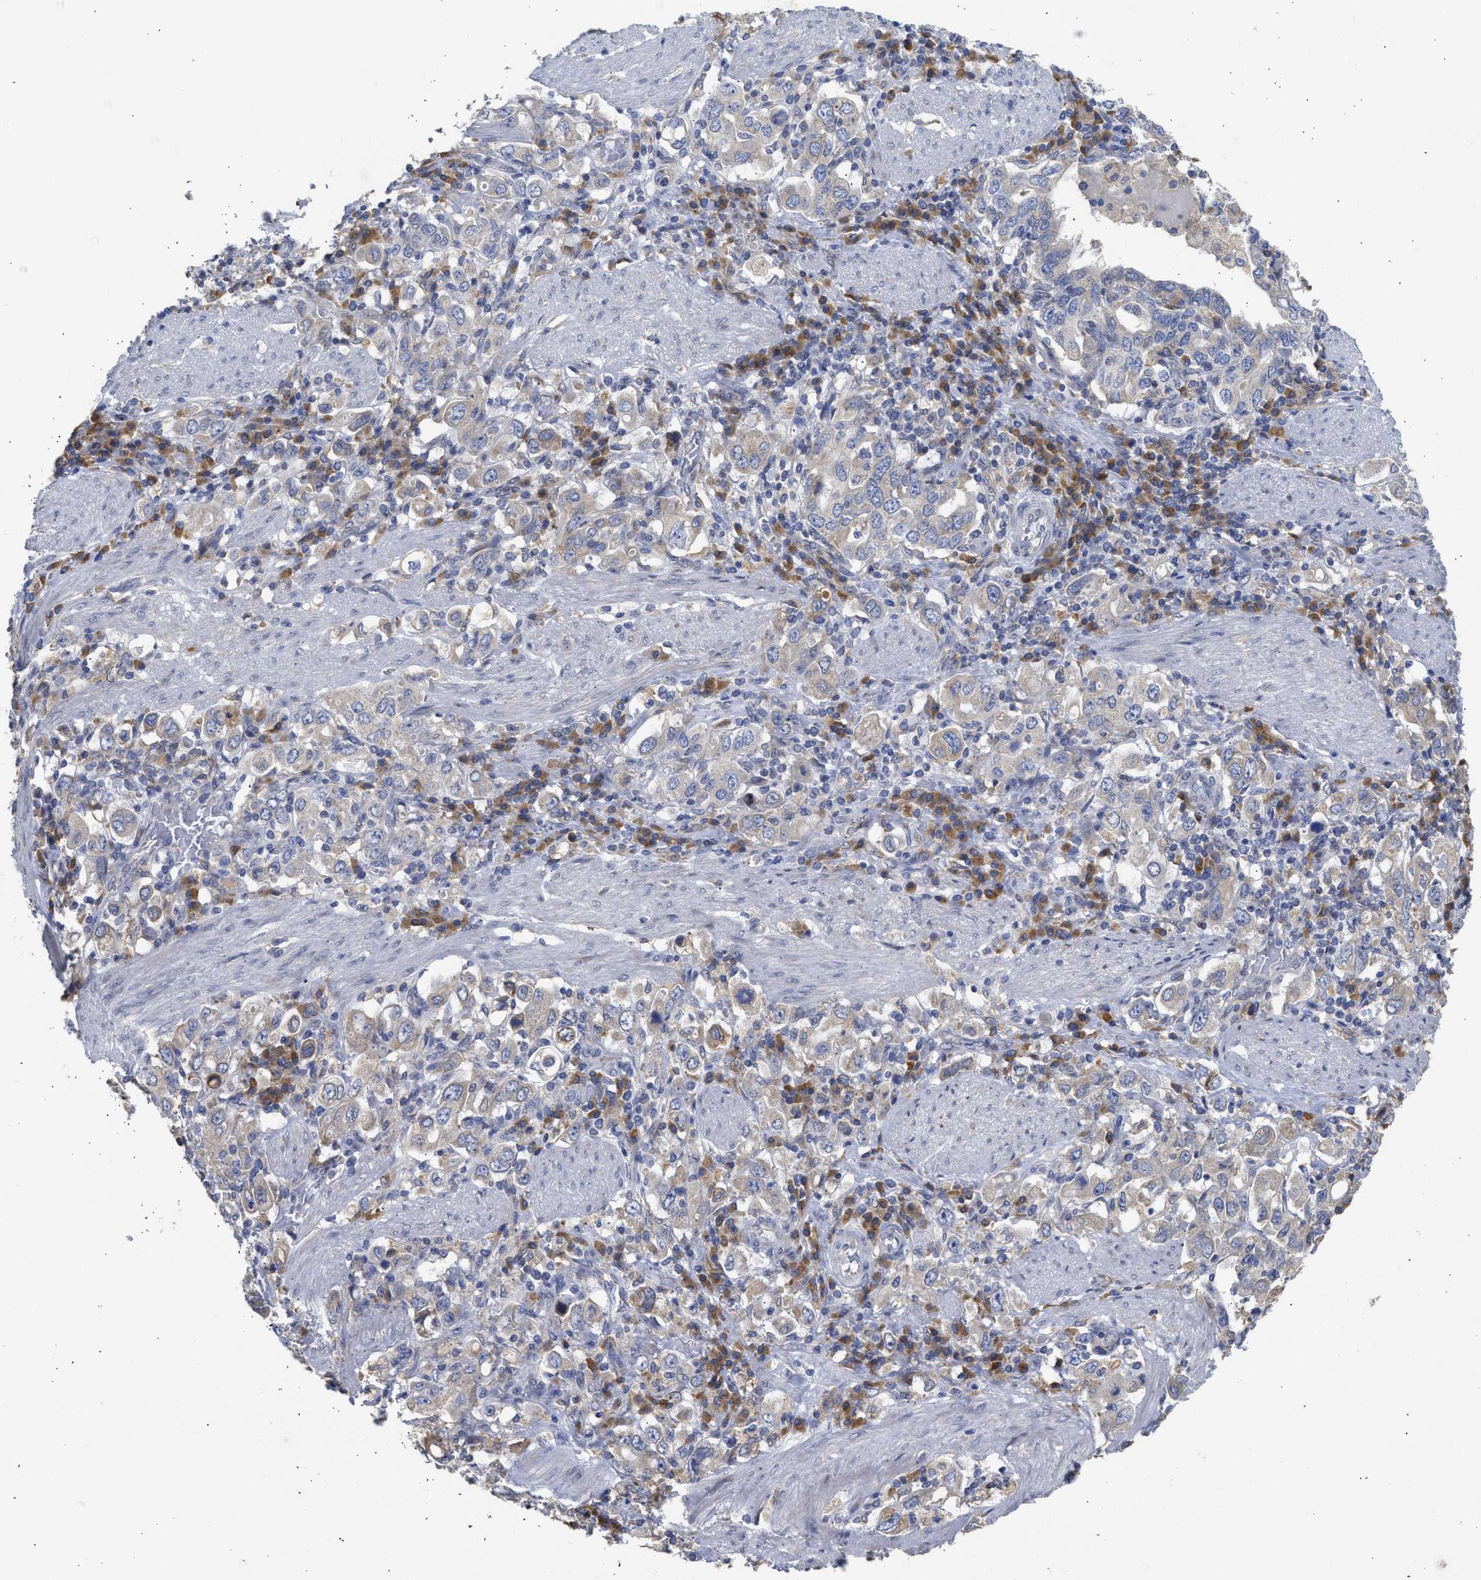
{"staining": {"intensity": "weak", "quantity": "25%-75%", "location": "cytoplasmic/membranous"}, "tissue": "stomach cancer", "cell_type": "Tumor cells", "image_type": "cancer", "snomed": [{"axis": "morphology", "description": "Adenocarcinoma, NOS"}, {"axis": "topography", "description": "Stomach, upper"}], "caption": "Human stomach cancer stained with a brown dye demonstrates weak cytoplasmic/membranous positive staining in about 25%-75% of tumor cells.", "gene": "TMED1", "patient": {"sex": "male", "age": 62}}